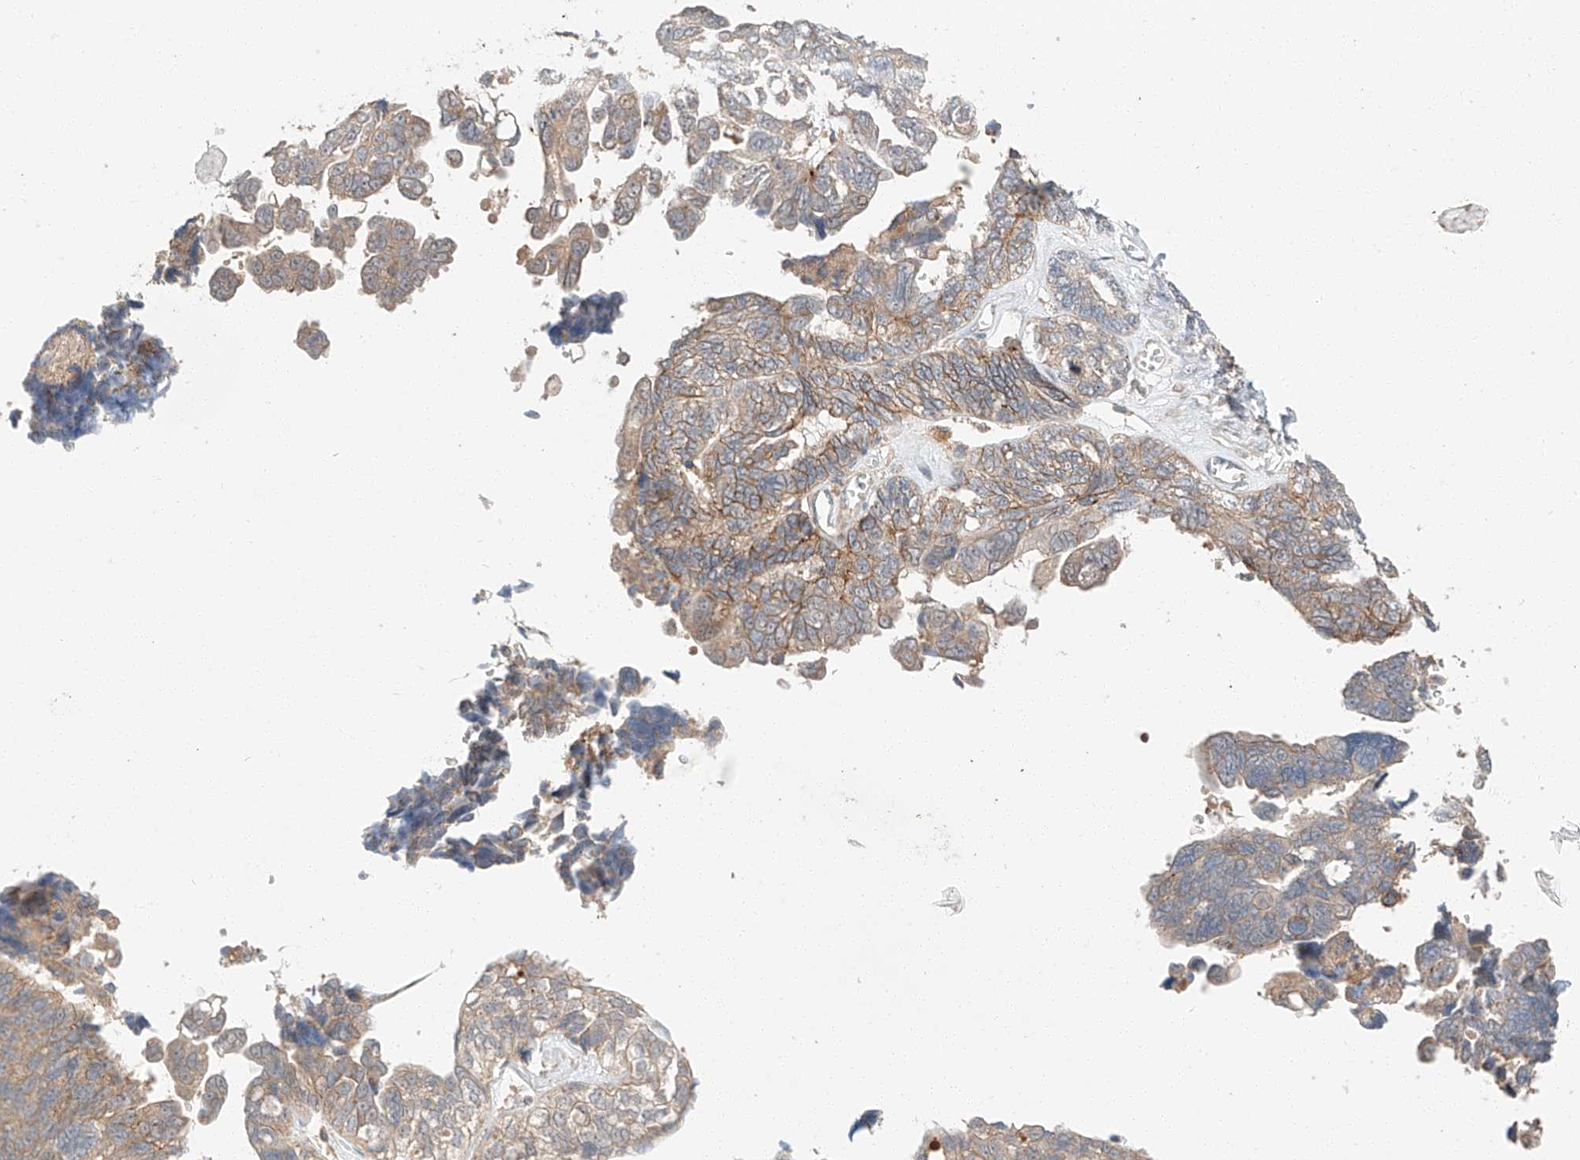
{"staining": {"intensity": "moderate", "quantity": "25%-75%", "location": "cytoplasmic/membranous"}, "tissue": "ovarian cancer", "cell_type": "Tumor cells", "image_type": "cancer", "snomed": [{"axis": "morphology", "description": "Cystadenocarcinoma, serous, NOS"}, {"axis": "topography", "description": "Ovary"}], "caption": "A photomicrograph showing moderate cytoplasmic/membranous expression in approximately 25%-75% of tumor cells in ovarian serous cystadenocarcinoma, as visualized by brown immunohistochemical staining.", "gene": "XPNPEP1", "patient": {"sex": "female", "age": 79}}